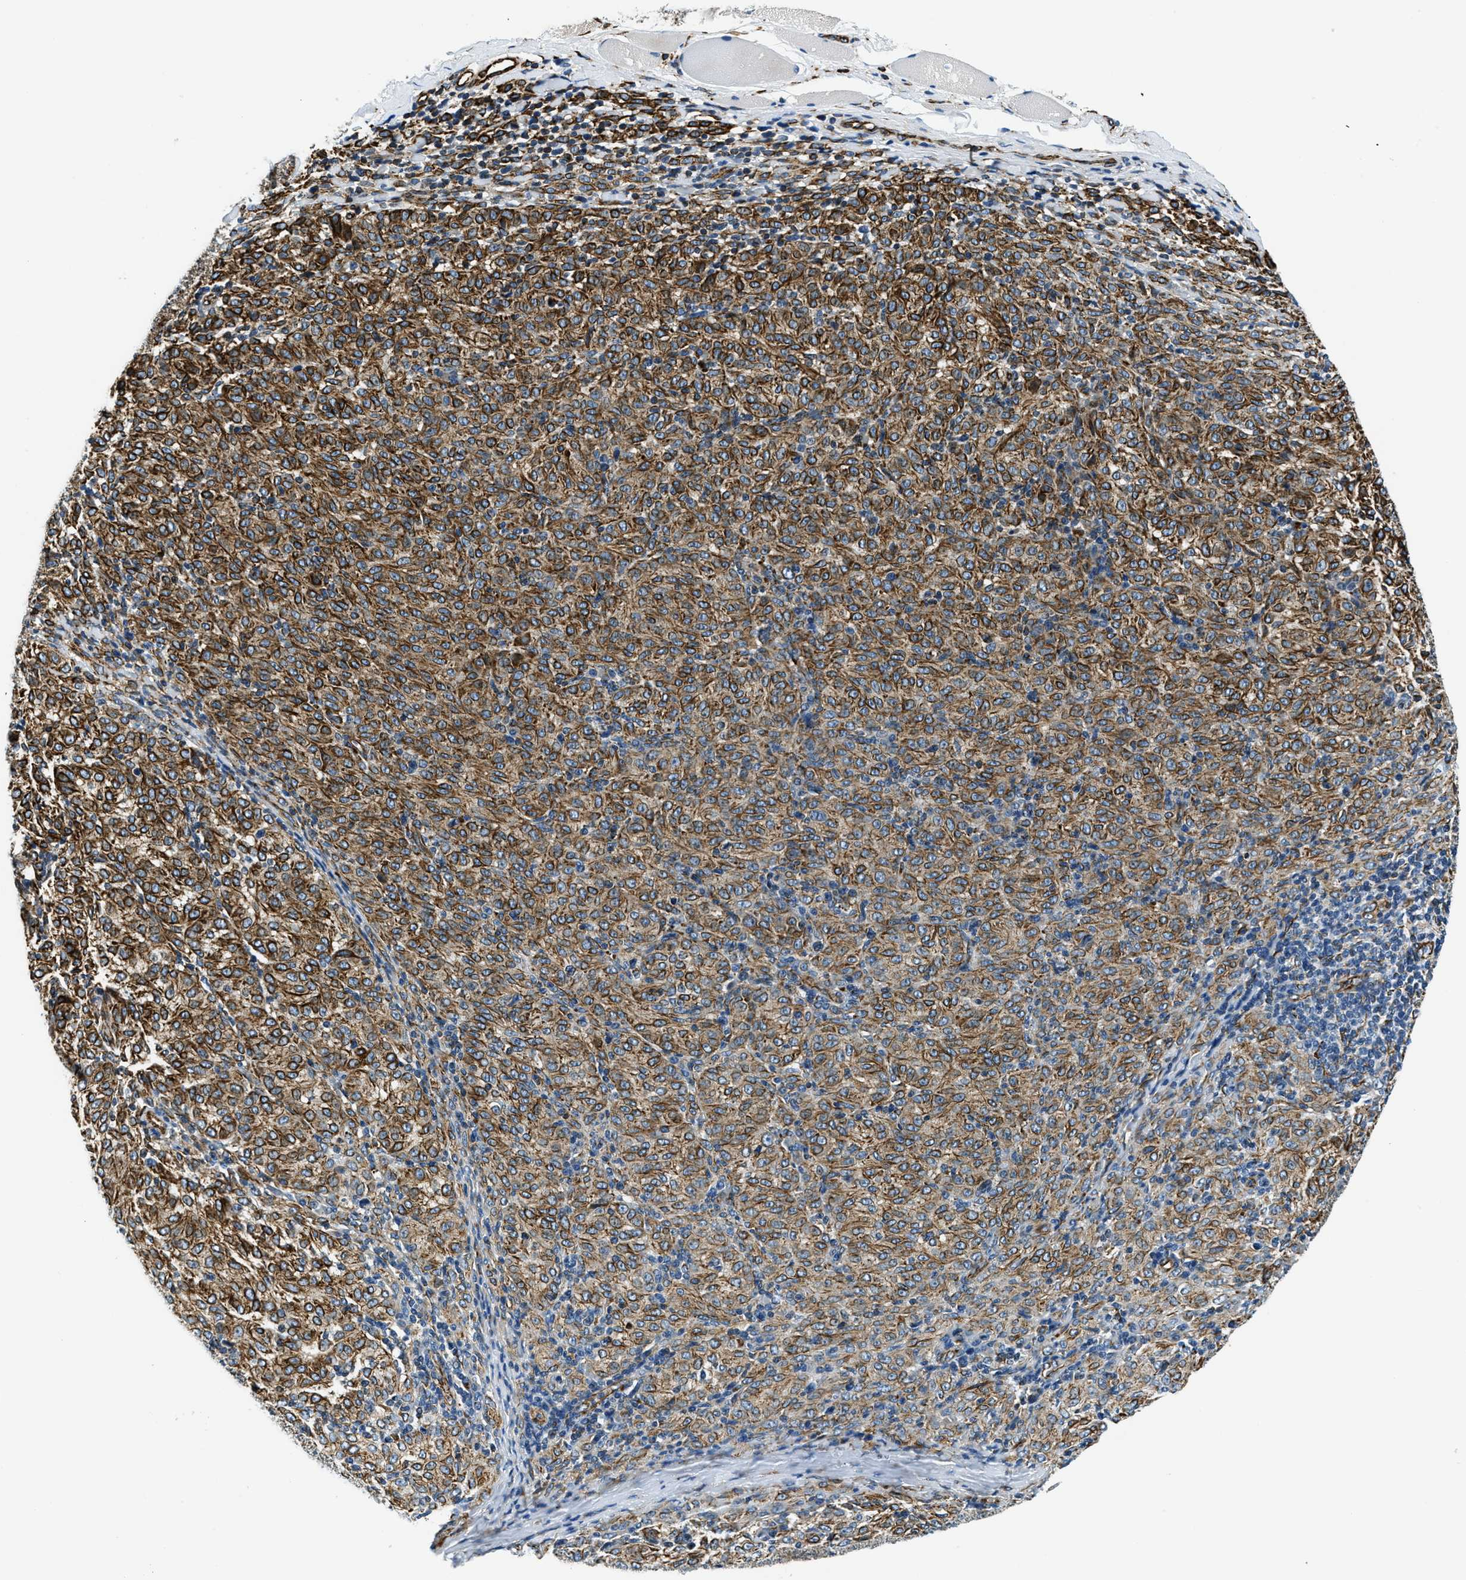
{"staining": {"intensity": "strong", "quantity": ">75%", "location": "cytoplasmic/membranous"}, "tissue": "melanoma", "cell_type": "Tumor cells", "image_type": "cancer", "snomed": [{"axis": "morphology", "description": "Malignant melanoma, NOS"}, {"axis": "topography", "description": "Skin"}], "caption": "This is a micrograph of IHC staining of melanoma, which shows strong expression in the cytoplasmic/membranous of tumor cells.", "gene": "GNS", "patient": {"sex": "female", "age": 72}}